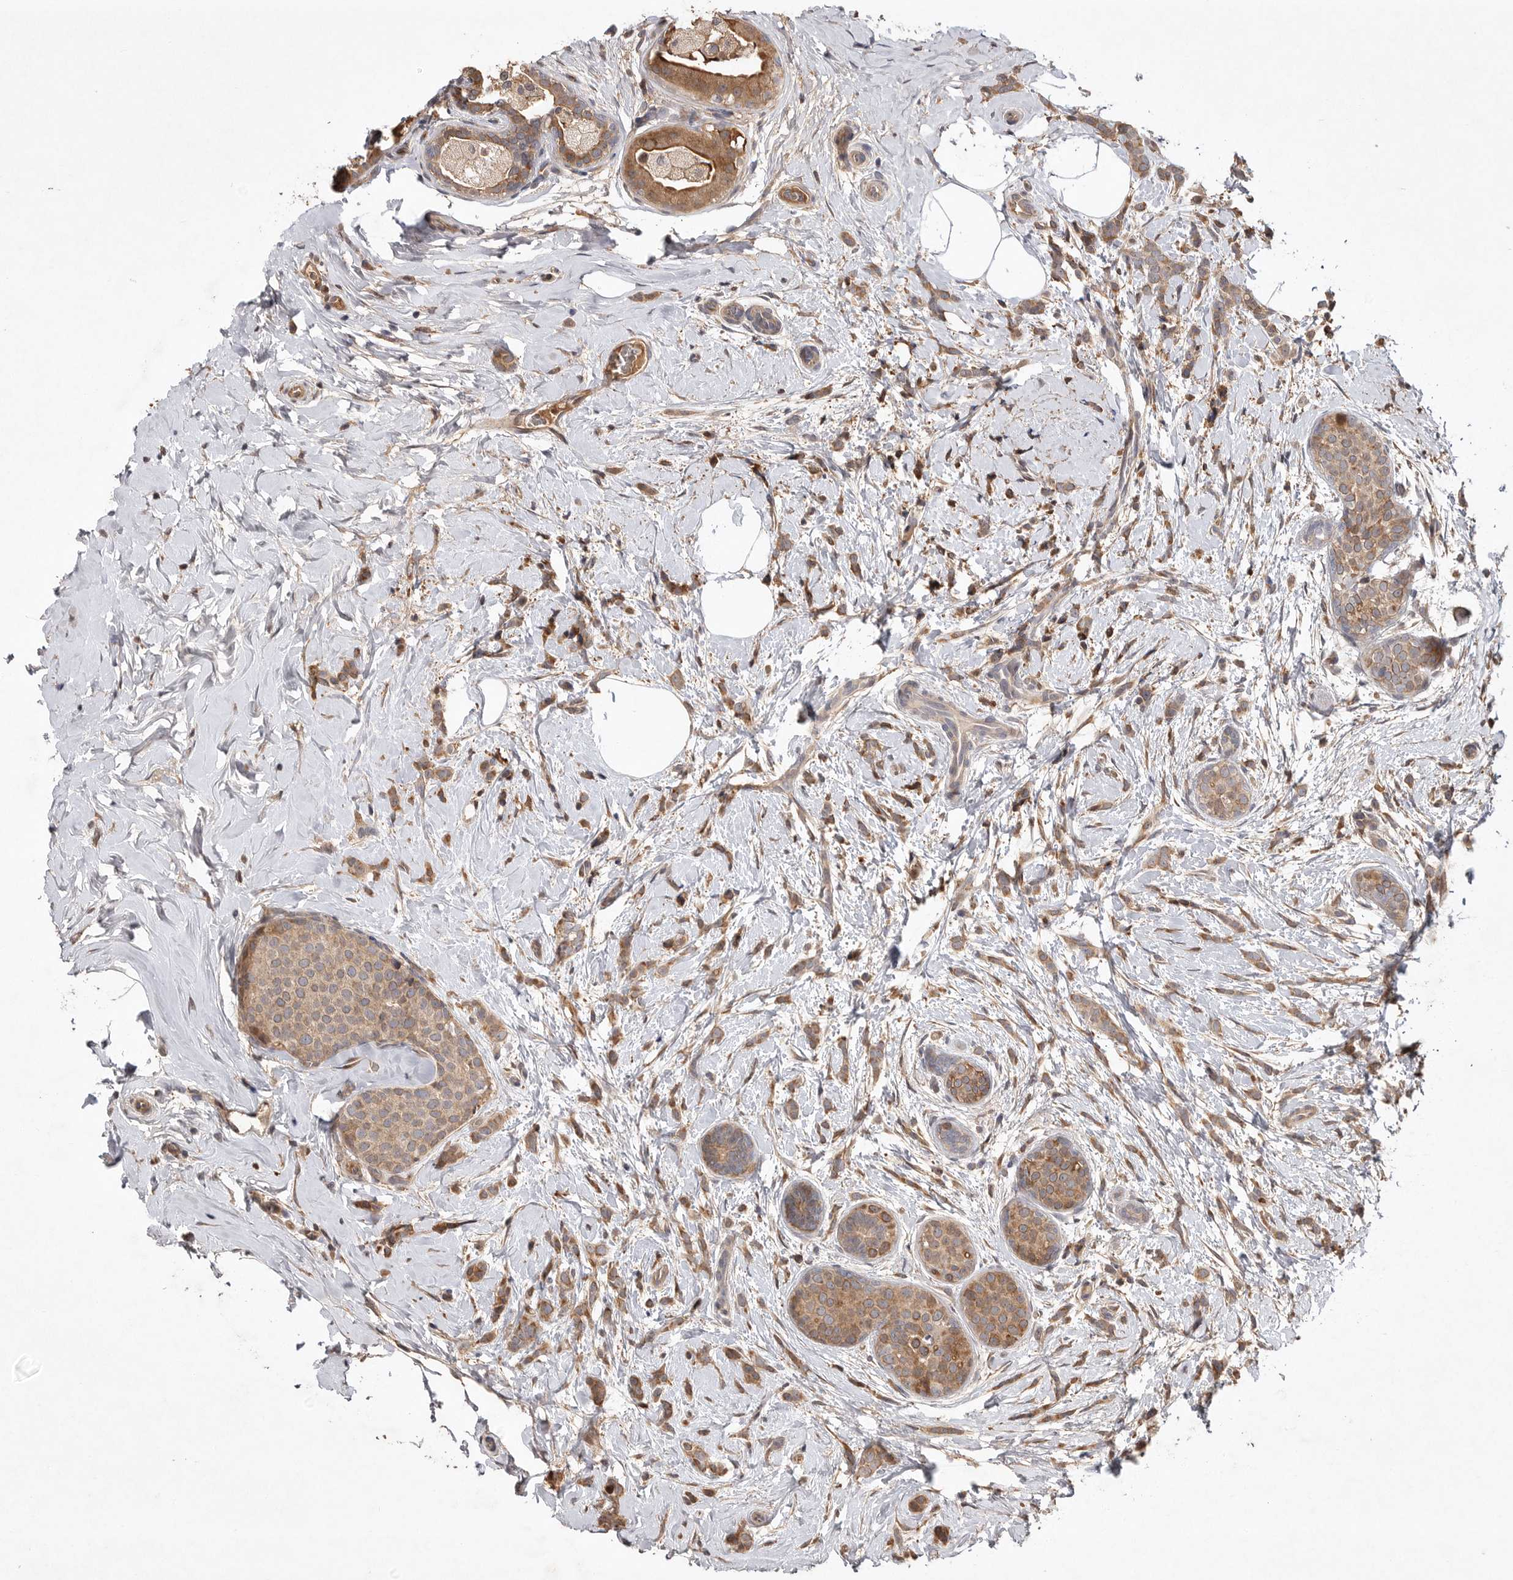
{"staining": {"intensity": "moderate", "quantity": ">75%", "location": "cytoplasmic/membranous"}, "tissue": "breast cancer", "cell_type": "Tumor cells", "image_type": "cancer", "snomed": [{"axis": "morphology", "description": "Lobular carcinoma, in situ"}, {"axis": "morphology", "description": "Lobular carcinoma"}, {"axis": "topography", "description": "Breast"}], "caption": "This is a histology image of IHC staining of breast cancer (lobular carcinoma), which shows moderate expression in the cytoplasmic/membranous of tumor cells.", "gene": "VN1R4", "patient": {"sex": "female", "age": 41}}